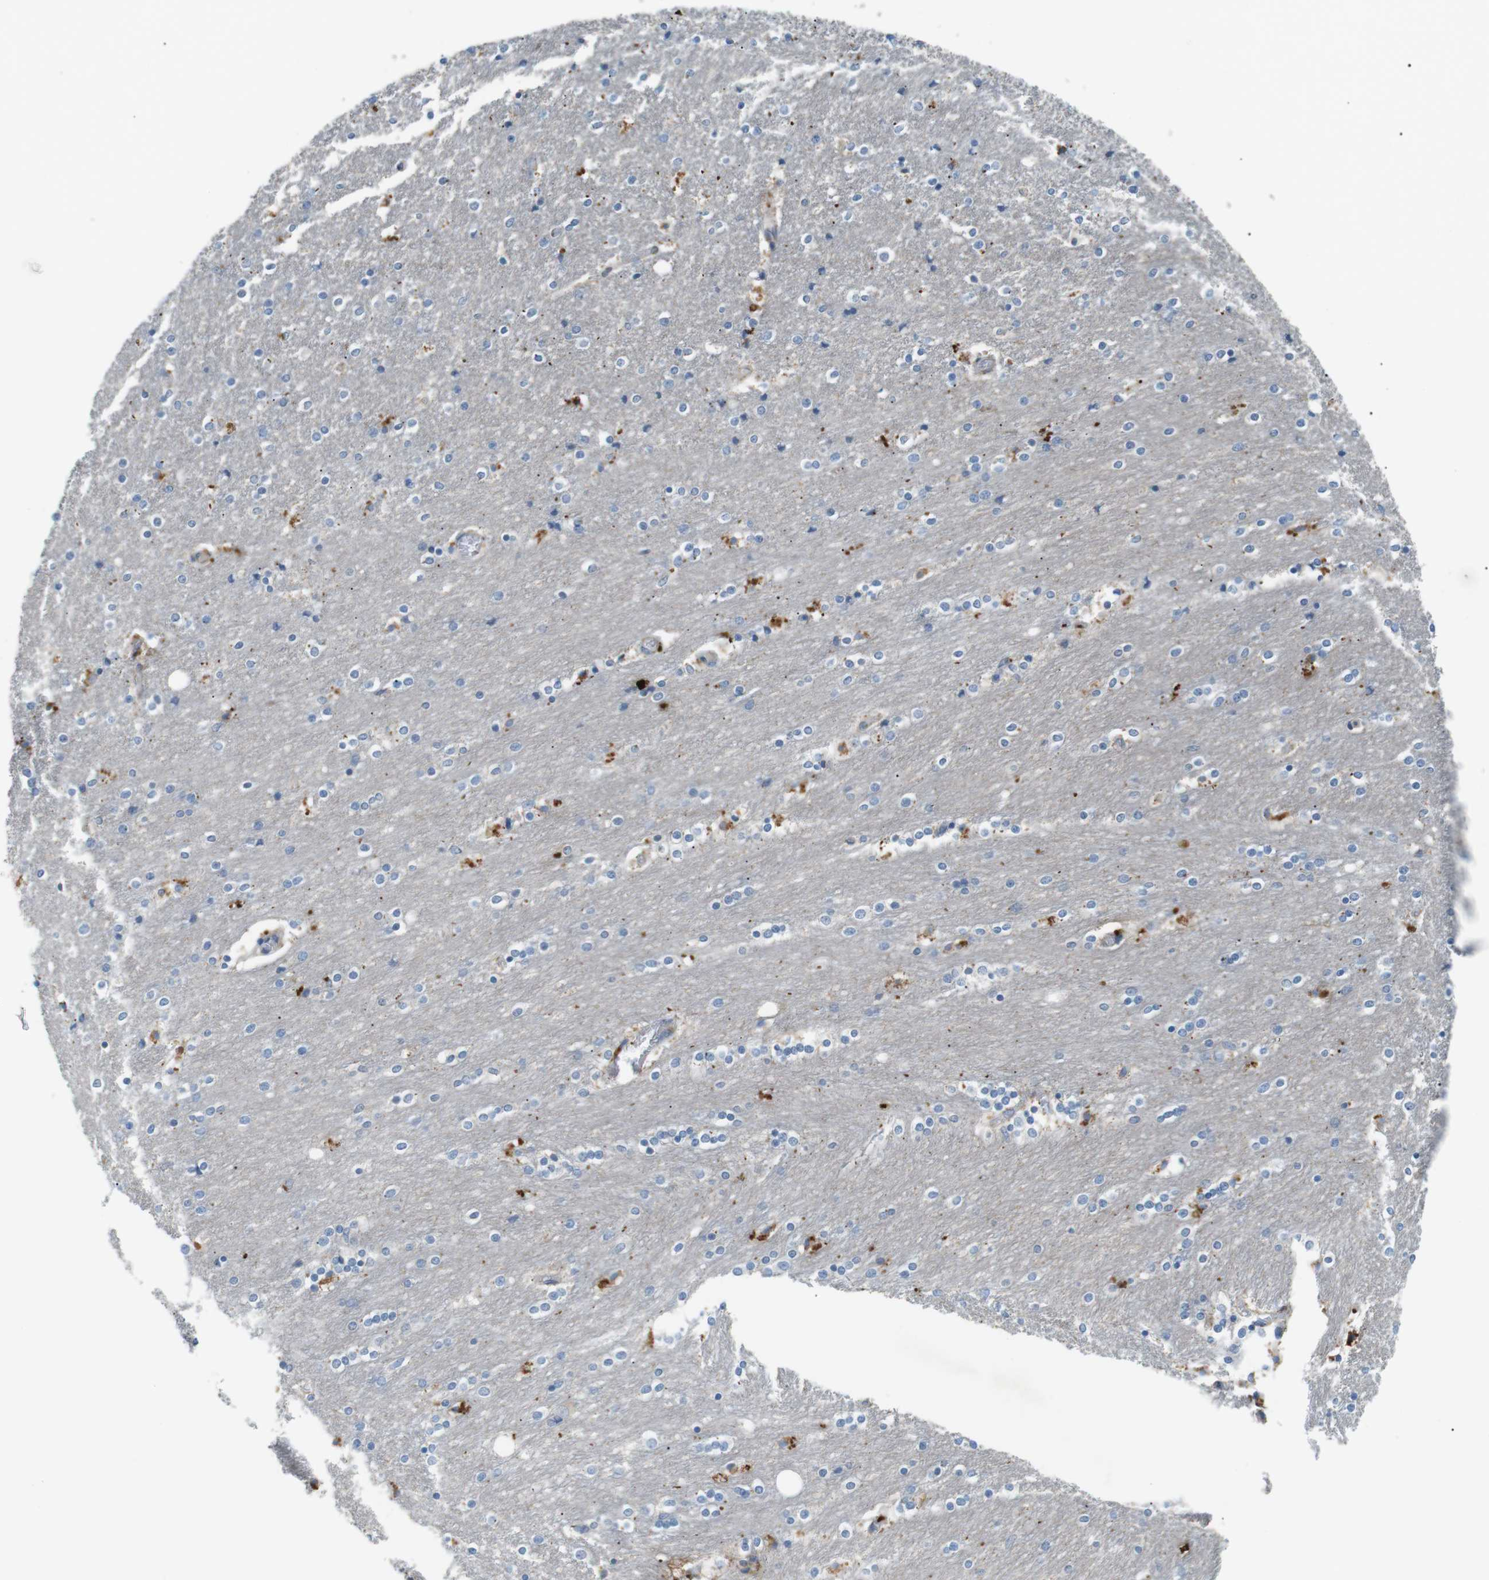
{"staining": {"intensity": "moderate", "quantity": "25%-75%", "location": "cytoplasmic/membranous"}, "tissue": "caudate", "cell_type": "Glial cells", "image_type": "normal", "snomed": [{"axis": "morphology", "description": "Normal tissue, NOS"}, {"axis": "topography", "description": "Lateral ventricle wall"}], "caption": "This is an image of IHC staining of benign caudate, which shows moderate staining in the cytoplasmic/membranous of glial cells.", "gene": "MTARC2", "patient": {"sex": "female", "age": 54}}